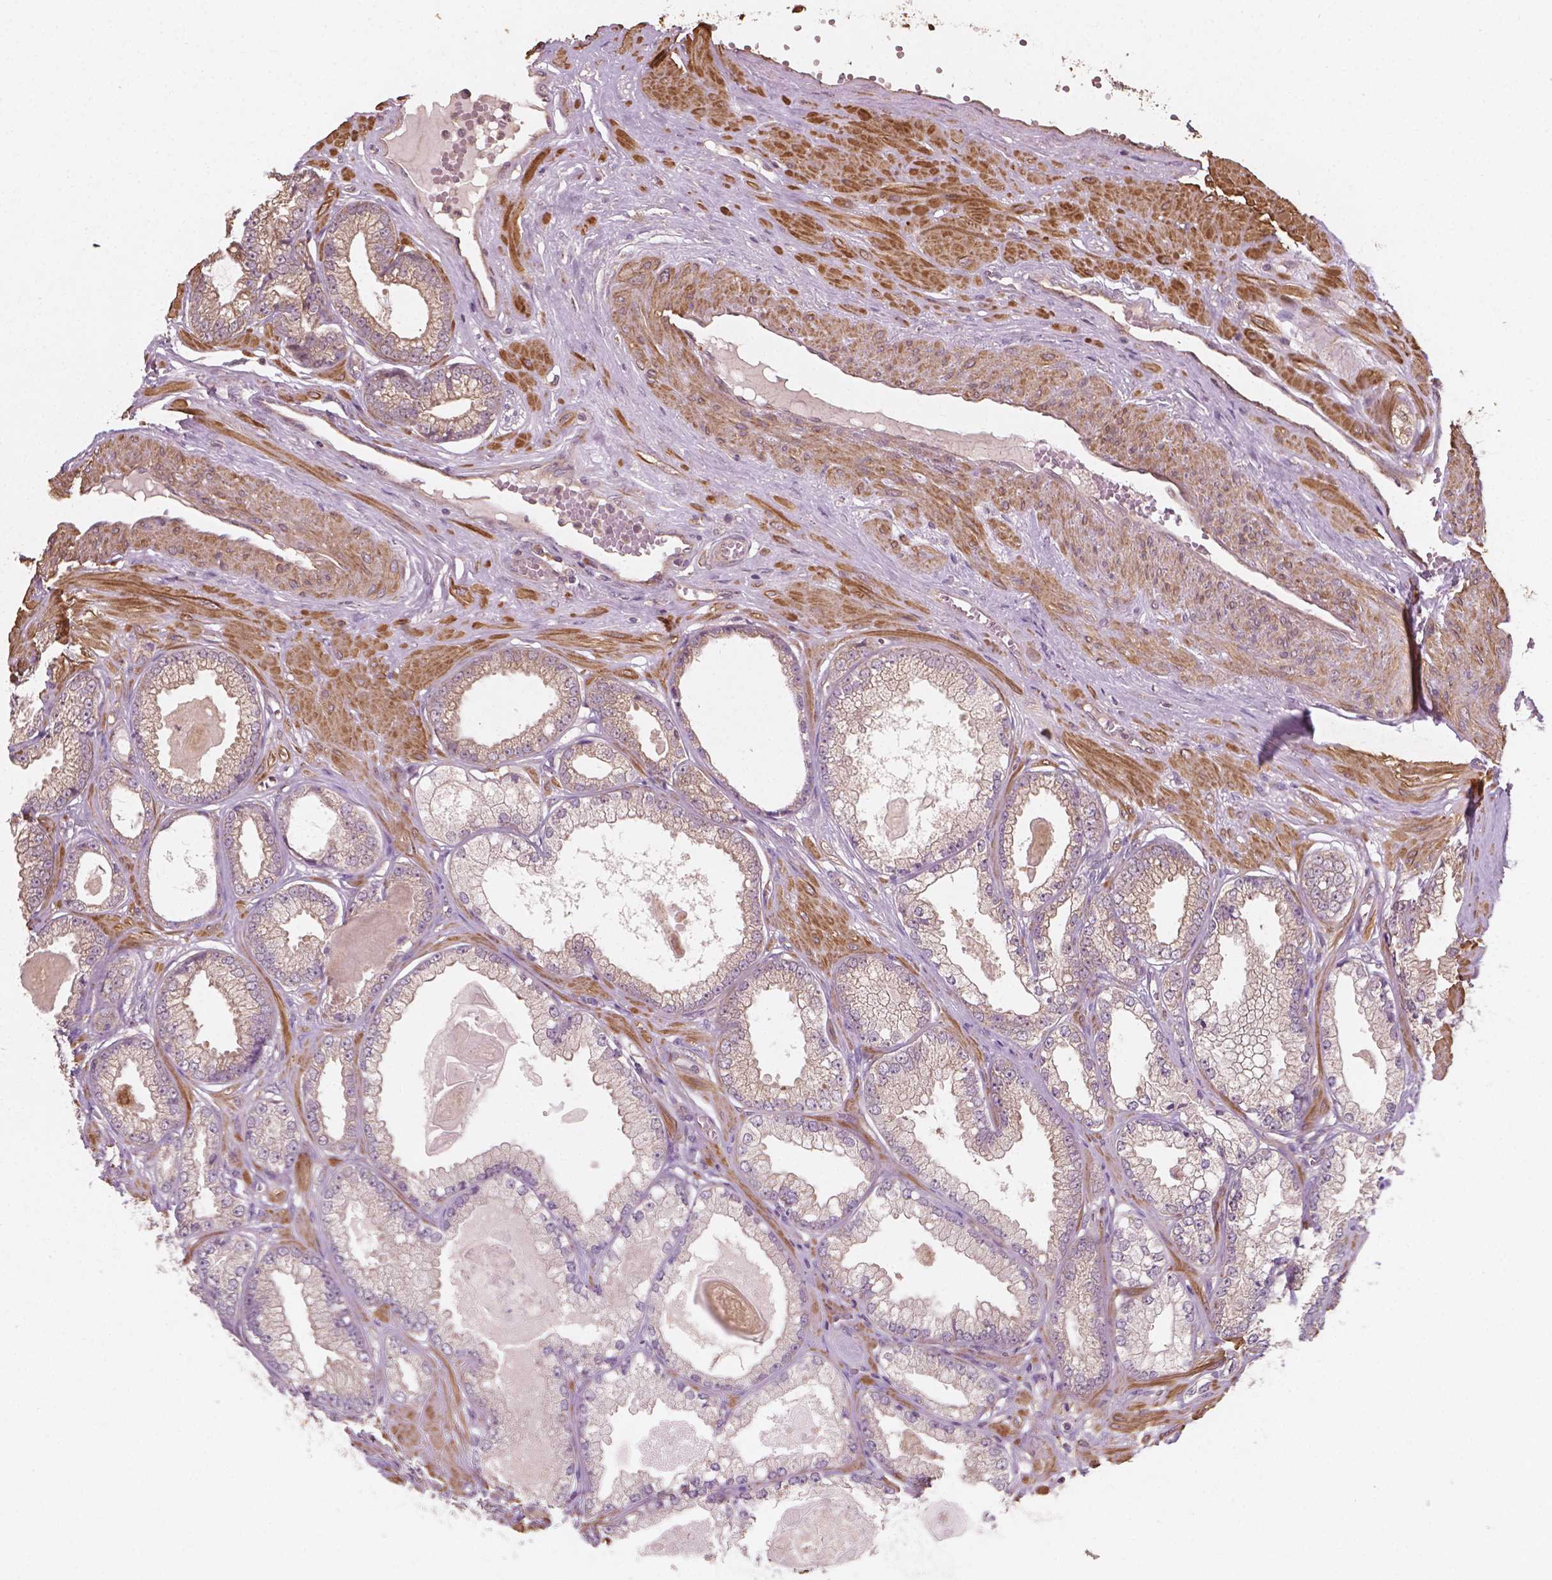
{"staining": {"intensity": "weak", "quantity": "25%-75%", "location": "cytoplasmic/membranous"}, "tissue": "prostate cancer", "cell_type": "Tumor cells", "image_type": "cancer", "snomed": [{"axis": "morphology", "description": "Adenocarcinoma, Low grade"}, {"axis": "topography", "description": "Prostate"}], "caption": "Prostate cancer stained with a brown dye displays weak cytoplasmic/membranous positive expression in approximately 25%-75% of tumor cells.", "gene": "CYFIP2", "patient": {"sex": "male", "age": 64}}